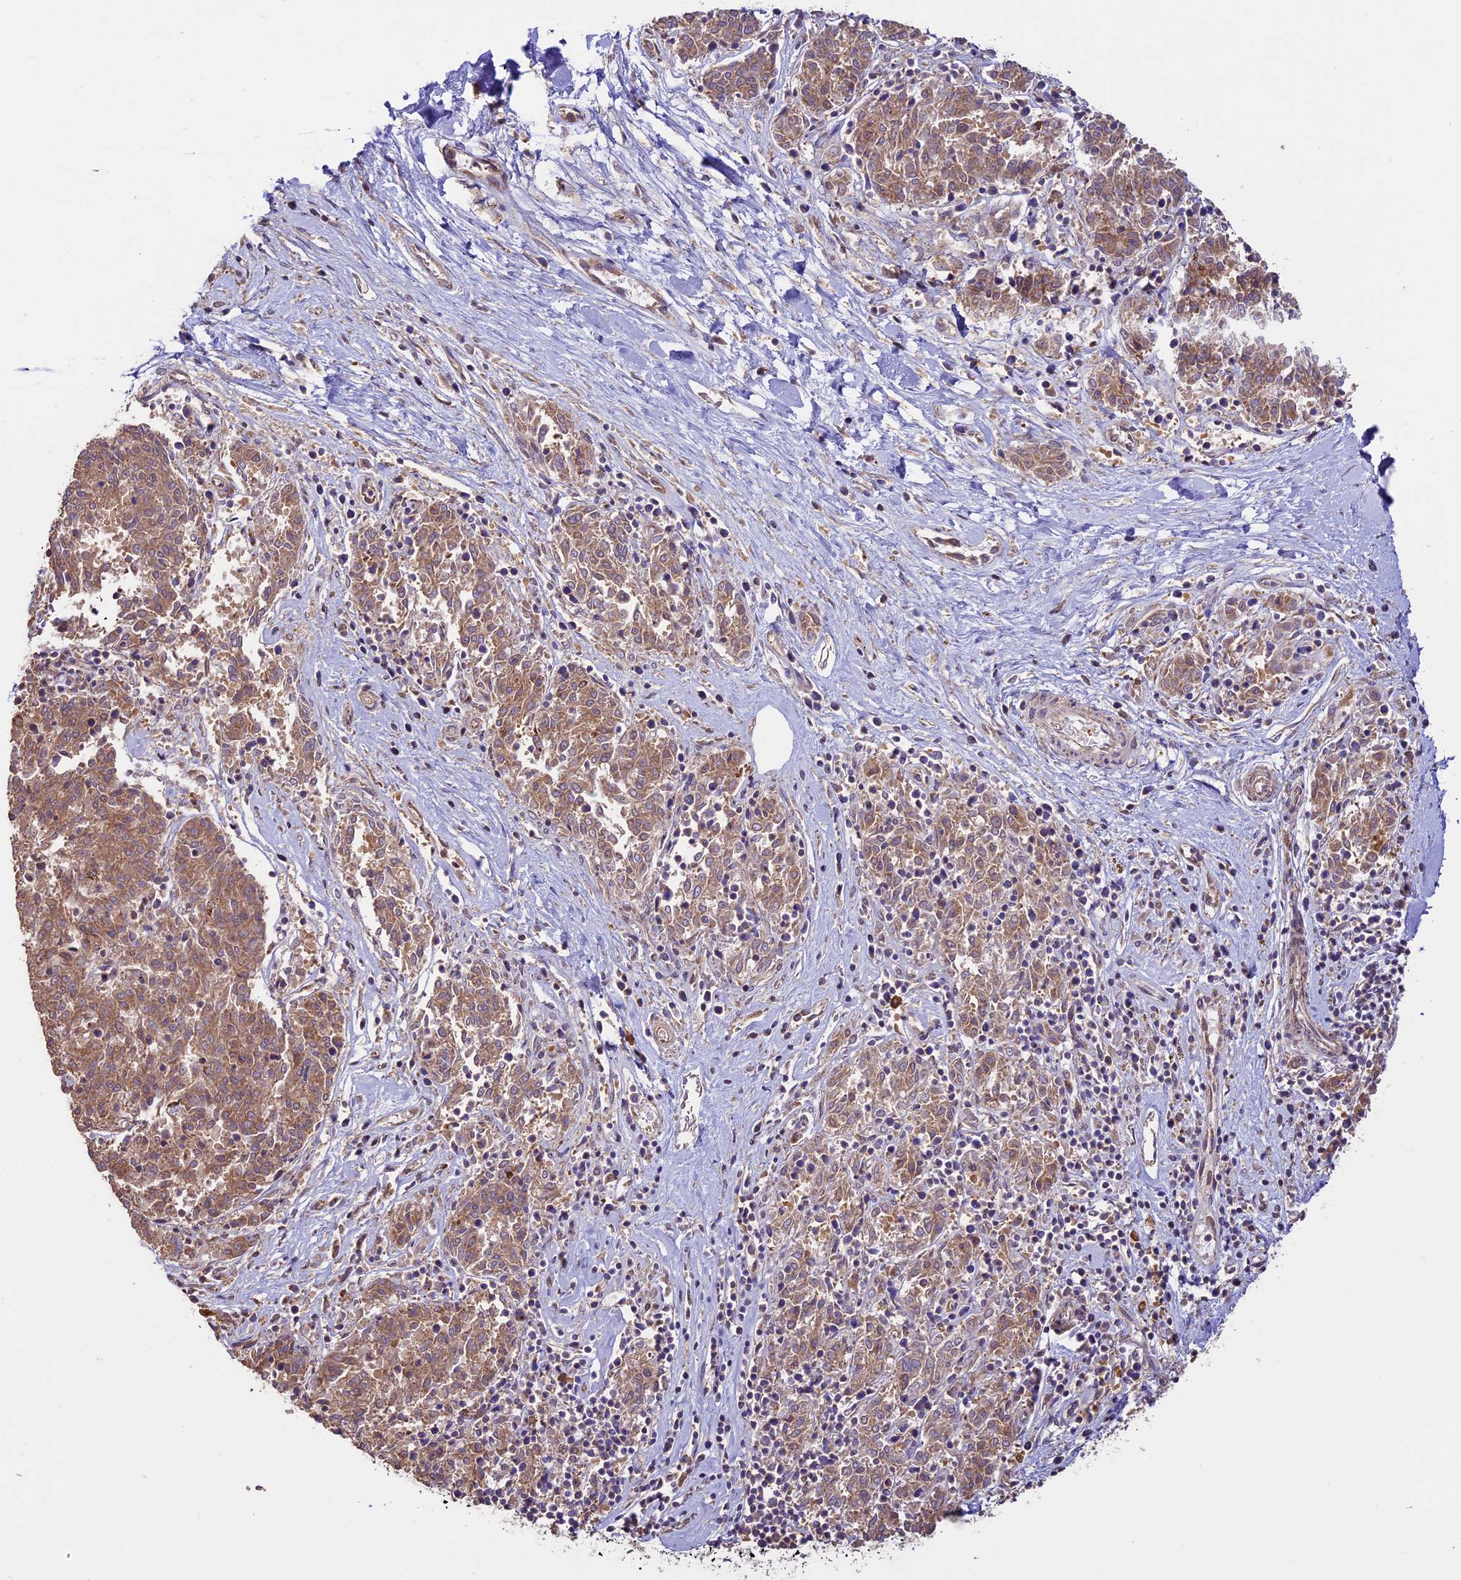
{"staining": {"intensity": "moderate", "quantity": ">75%", "location": "cytoplasmic/membranous"}, "tissue": "melanoma", "cell_type": "Tumor cells", "image_type": "cancer", "snomed": [{"axis": "morphology", "description": "Malignant melanoma, NOS"}, {"axis": "topography", "description": "Skin"}], "caption": "Brown immunohistochemical staining in human melanoma displays moderate cytoplasmic/membranous staining in about >75% of tumor cells.", "gene": "BCAS4", "patient": {"sex": "female", "age": 72}}